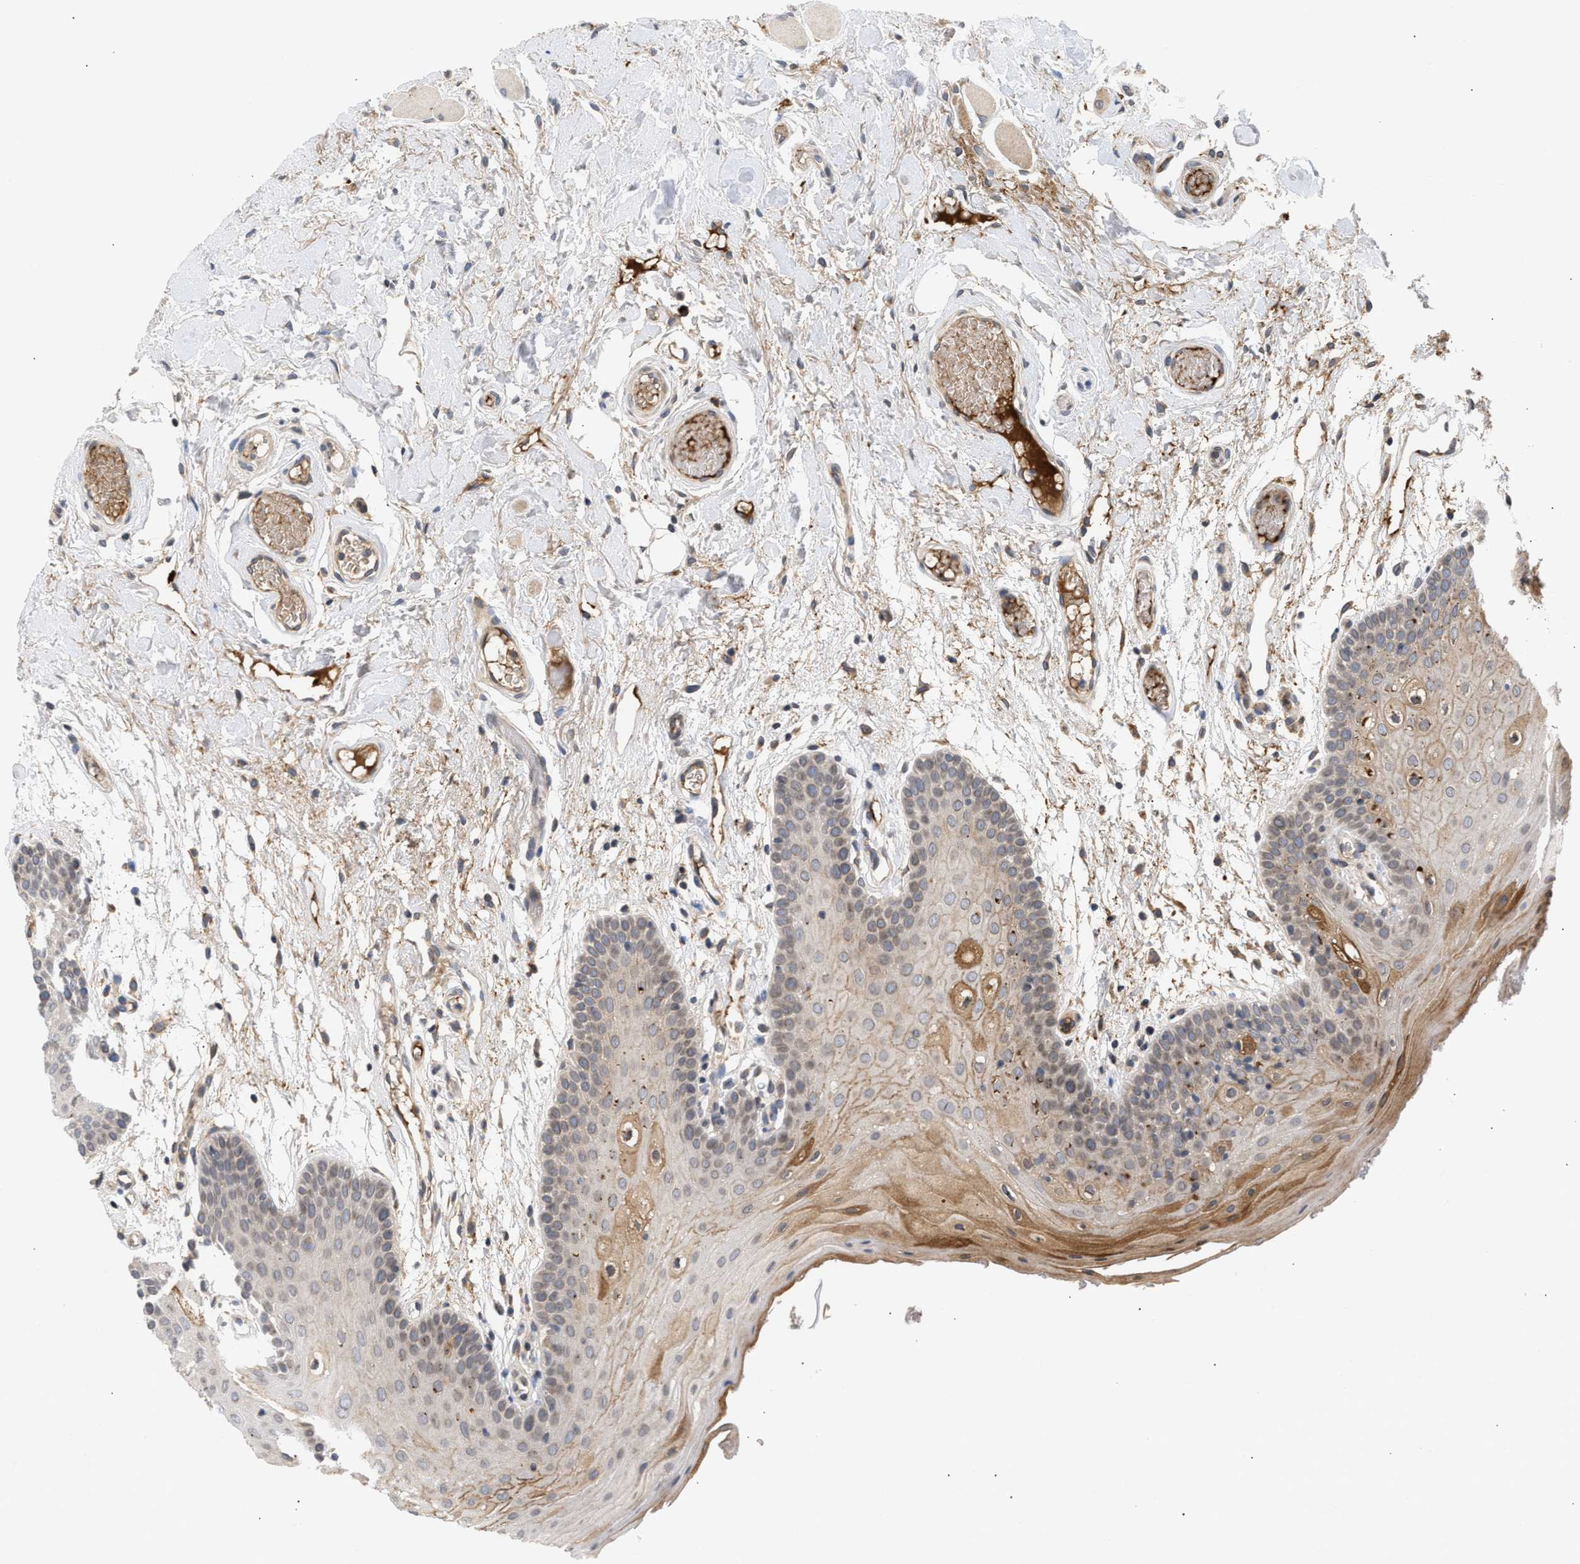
{"staining": {"intensity": "moderate", "quantity": "<25%", "location": "cytoplasmic/membranous,nuclear"}, "tissue": "oral mucosa", "cell_type": "Squamous epithelial cells", "image_type": "normal", "snomed": [{"axis": "morphology", "description": "Normal tissue, NOS"}, {"axis": "morphology", "description": "Squamous cell carcinoma, NOS"}, {"axis": "topography", "description": "Oral tissue"}, {"axis": "topography", "description": "Head-Neck"}], "caption": "Oral mucosa stained for a protein (brown) demonstrates moderate cytoplasmic/membranous,nuclear positive positivity in about <25% of squamous epithelial cells.", "gene": "NUP62", "patient": {"sex": "male", "age": 71}}